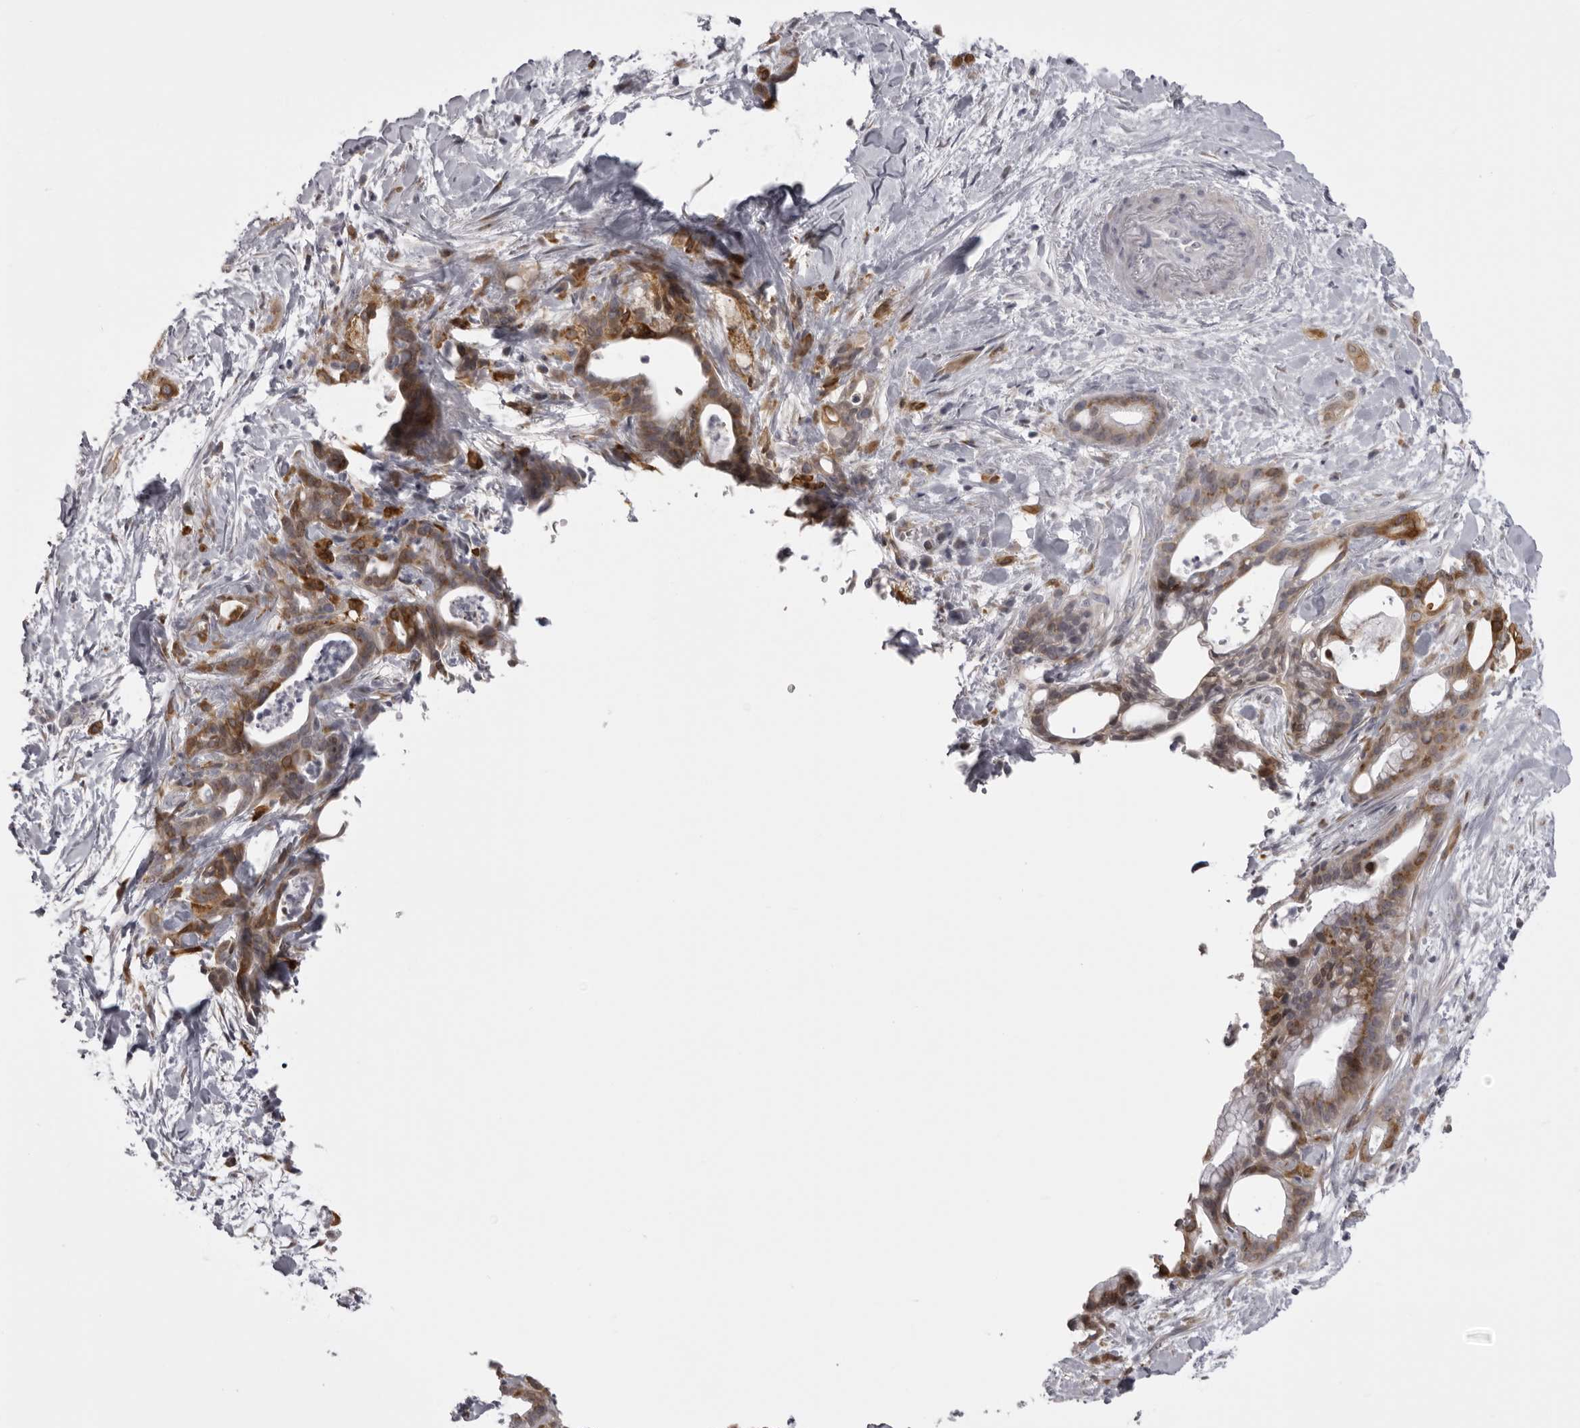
{"staining": {"intensity": "moderate", "quantity": "25%-75%", "location": "cytoplasmic/membranous"}, "tissue": "pancreatic cancer", "cell_type": "Tumor cells", "image_type": "cancer", "snomed": [{"axis": "morphology", "description": "Adenocarcinoma, NOS"}, {"axis": "topography", "description": "Pancreas"}], "caption": "Immunohistochemical staining of human pancreatic cancer reveals medium levels of moderate cytoplasmic/membranous staining in about 25%-75% of tumor cells. The protein is shown in brown color, while the nuclei are stained blue.", "gene": "NCEH1", "patient": {"sex": "male", "age": 58}}